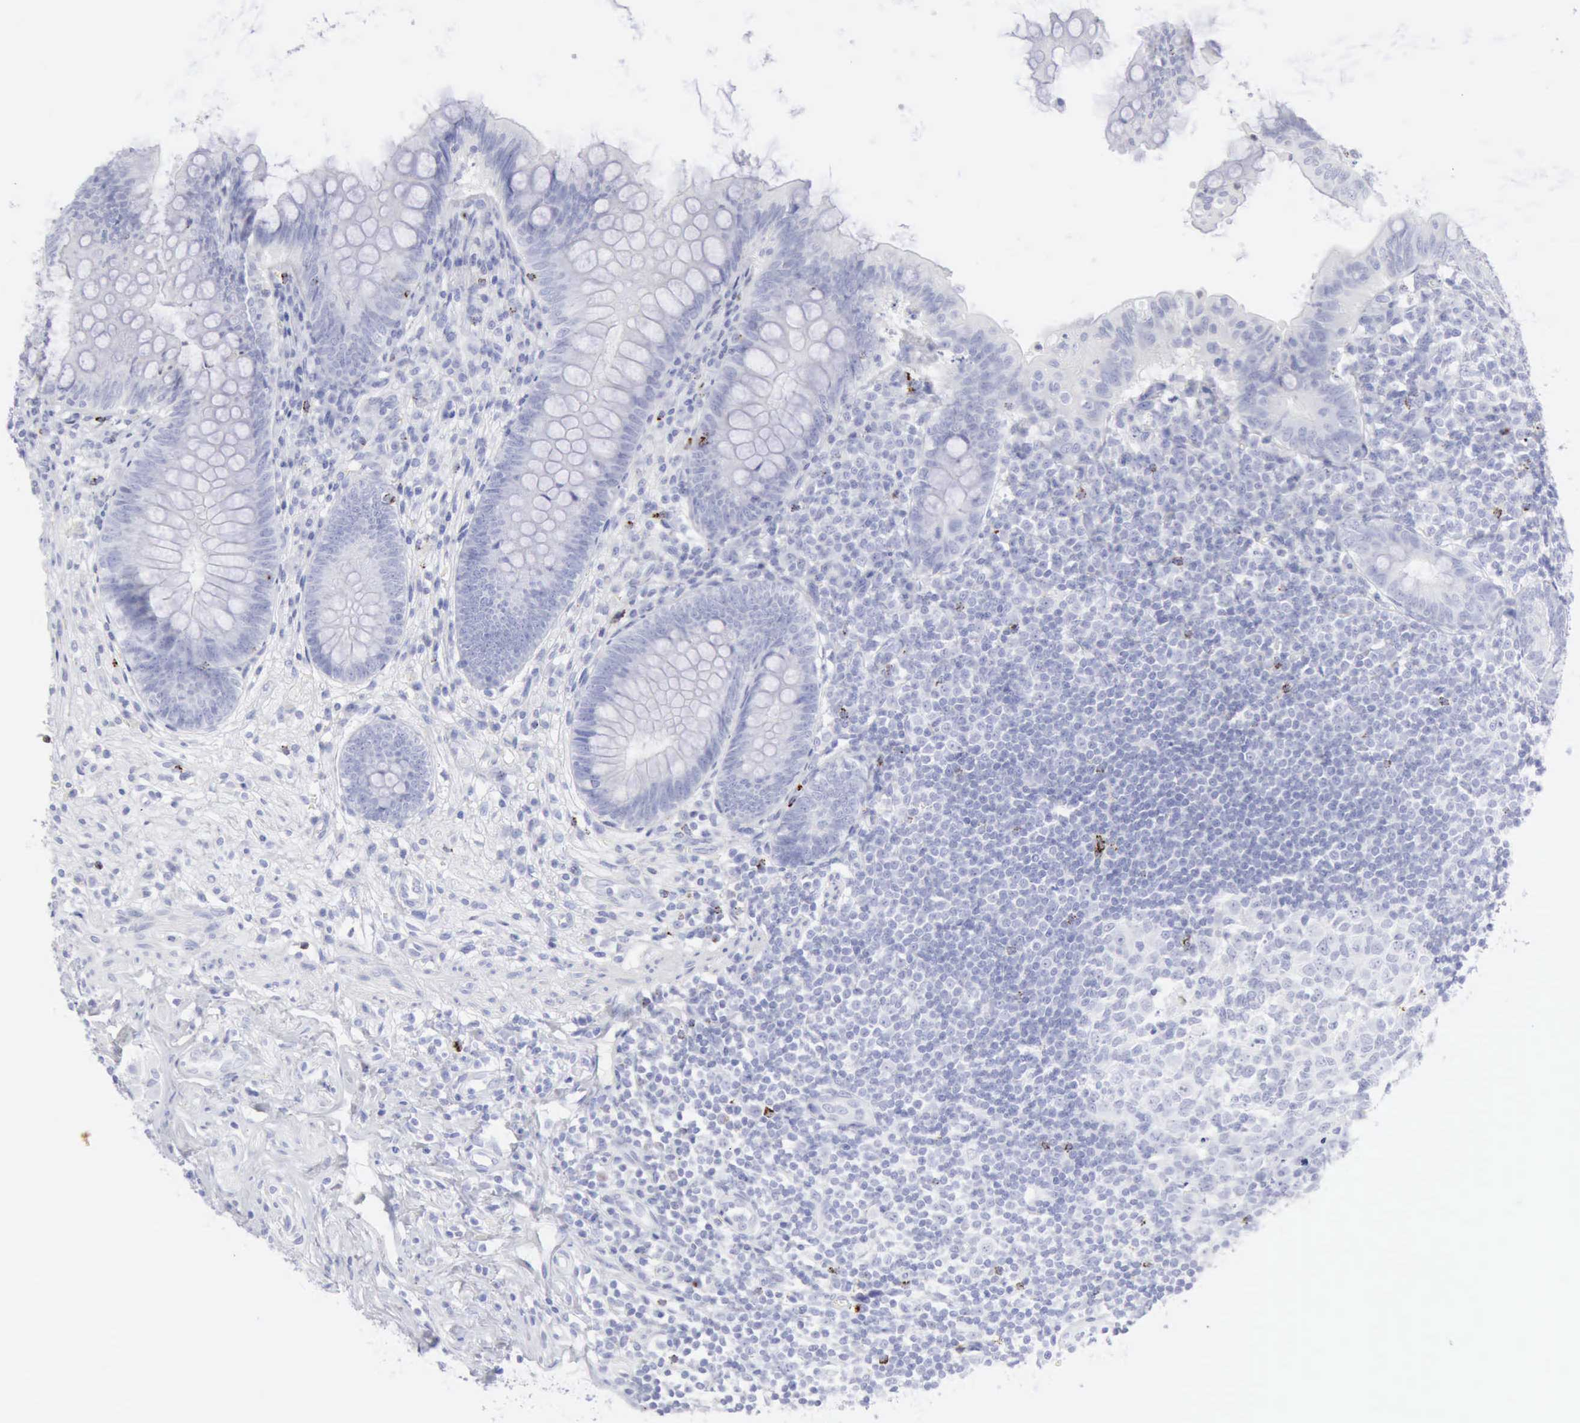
{"staining": {"intensity": "negative", "quantity": "none", "location": "none"}, "tissue": "appendix", "cell_type": "Glandular cells", "image_type": "normal", "snomed": [{"axis": "morphology", "description": "Normal tissue, NOS"}, {"axis": "topography", "description": "Appendix"}], "caption": "This is an immunohistochemistry (IHC) image of normal human appendix. There is no expression in glandular cells.", "gene": "GZMB", "patient": {"sex": "female", "age": 66}}